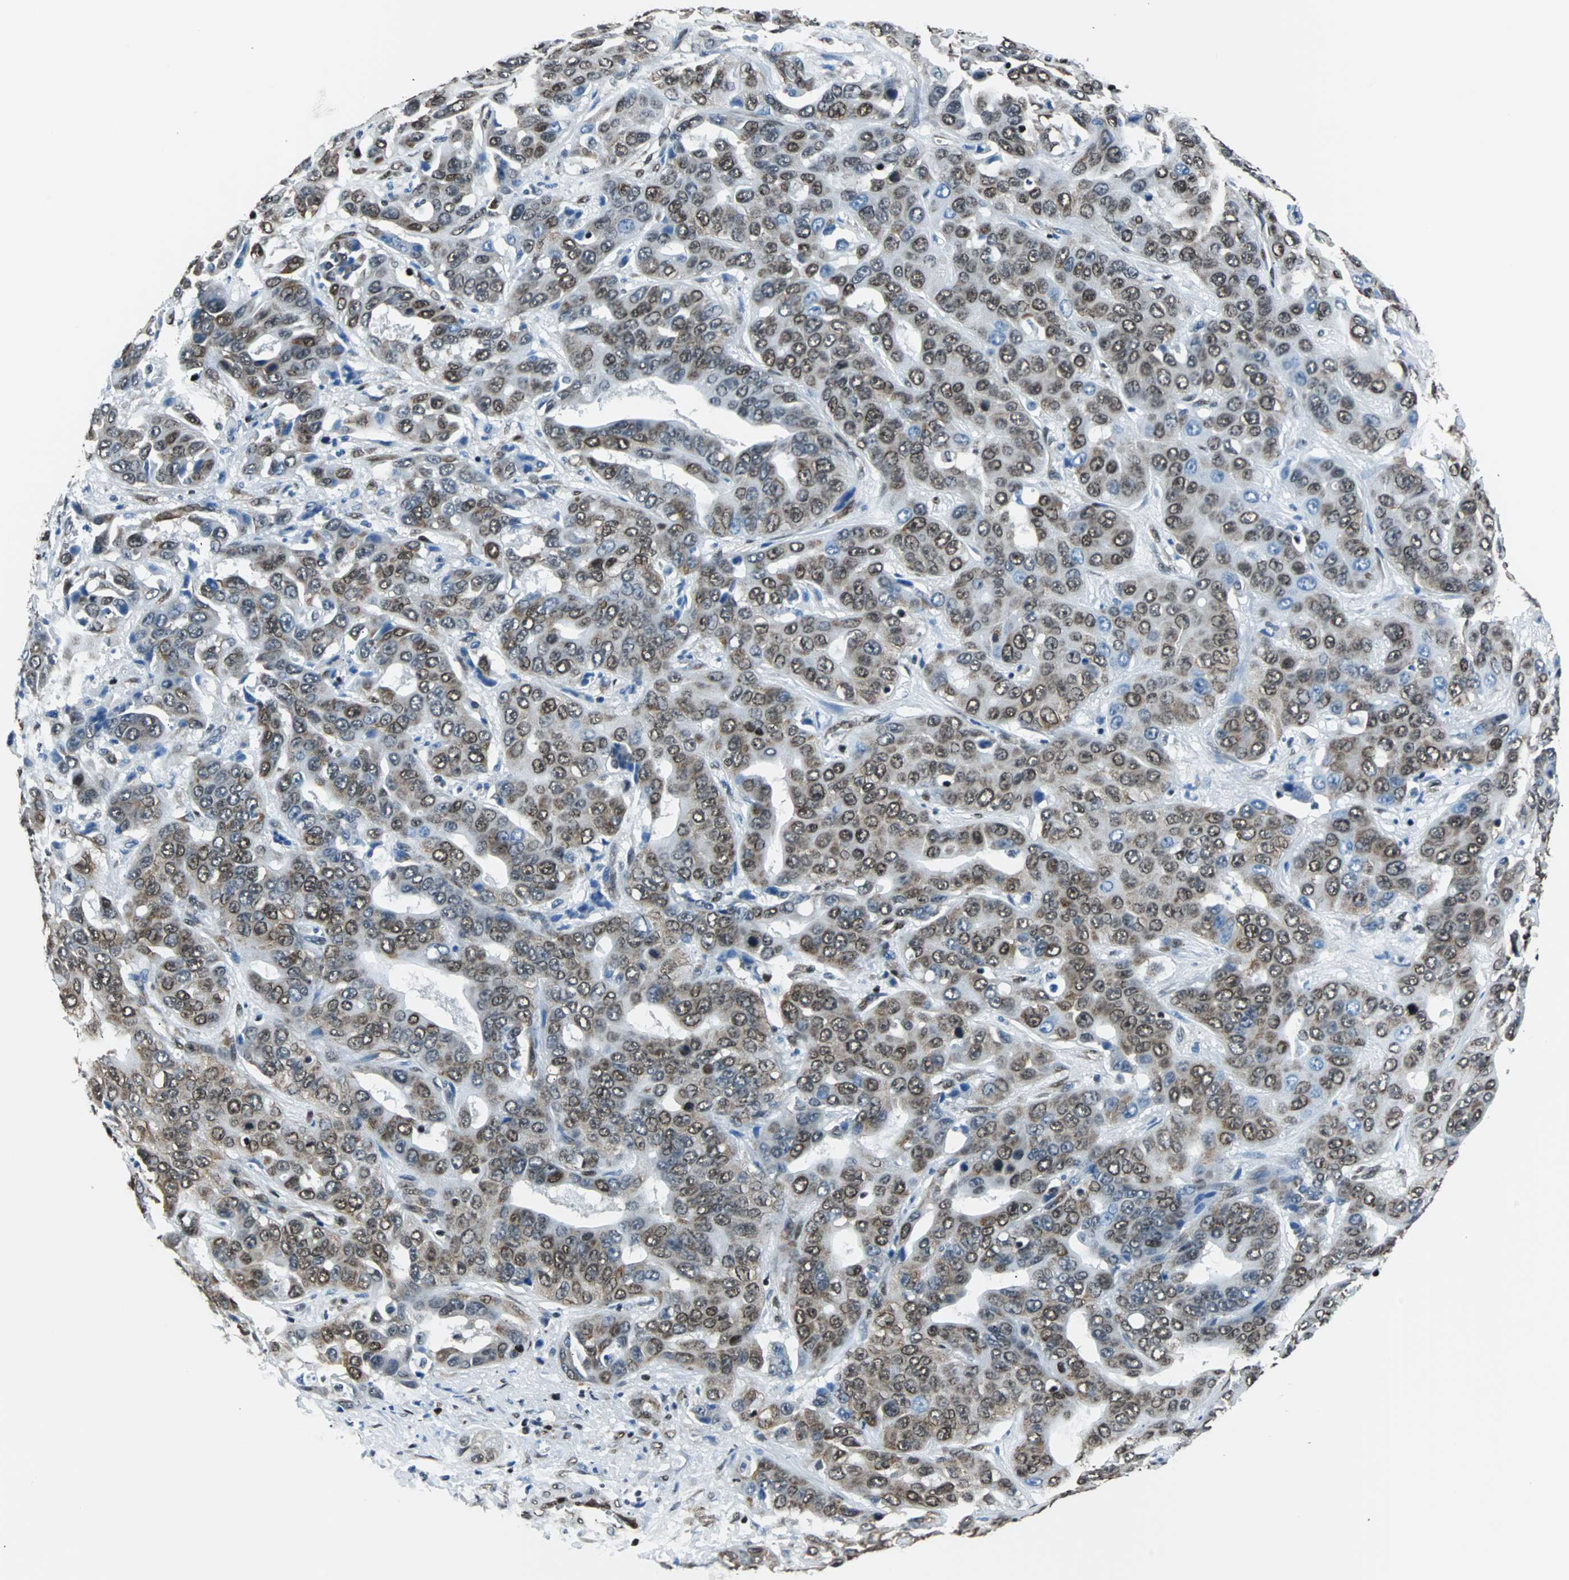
{"staining": {"intensity": "moderate", "quantity": ">75%", "location": "cytoplasmic/membranous,nuclear"}, "tissue": "liver cancer", "cell_type": "Tumor cells", "image_type": "cancer", "snomed": [{"axis": "morphology", "description": "Cholangiocarcinoma"}, {"axis": "topography", "description": "Liver"}], "caption": "Brown immunohistochemical staining in liver cholangiocarcinoma reveals moderate cytoplasmic/membranous and nuclear expression in about >75% of tumor cells.", "gene": "FUBP1", "patient": {"sex": "female", "age": 52}}